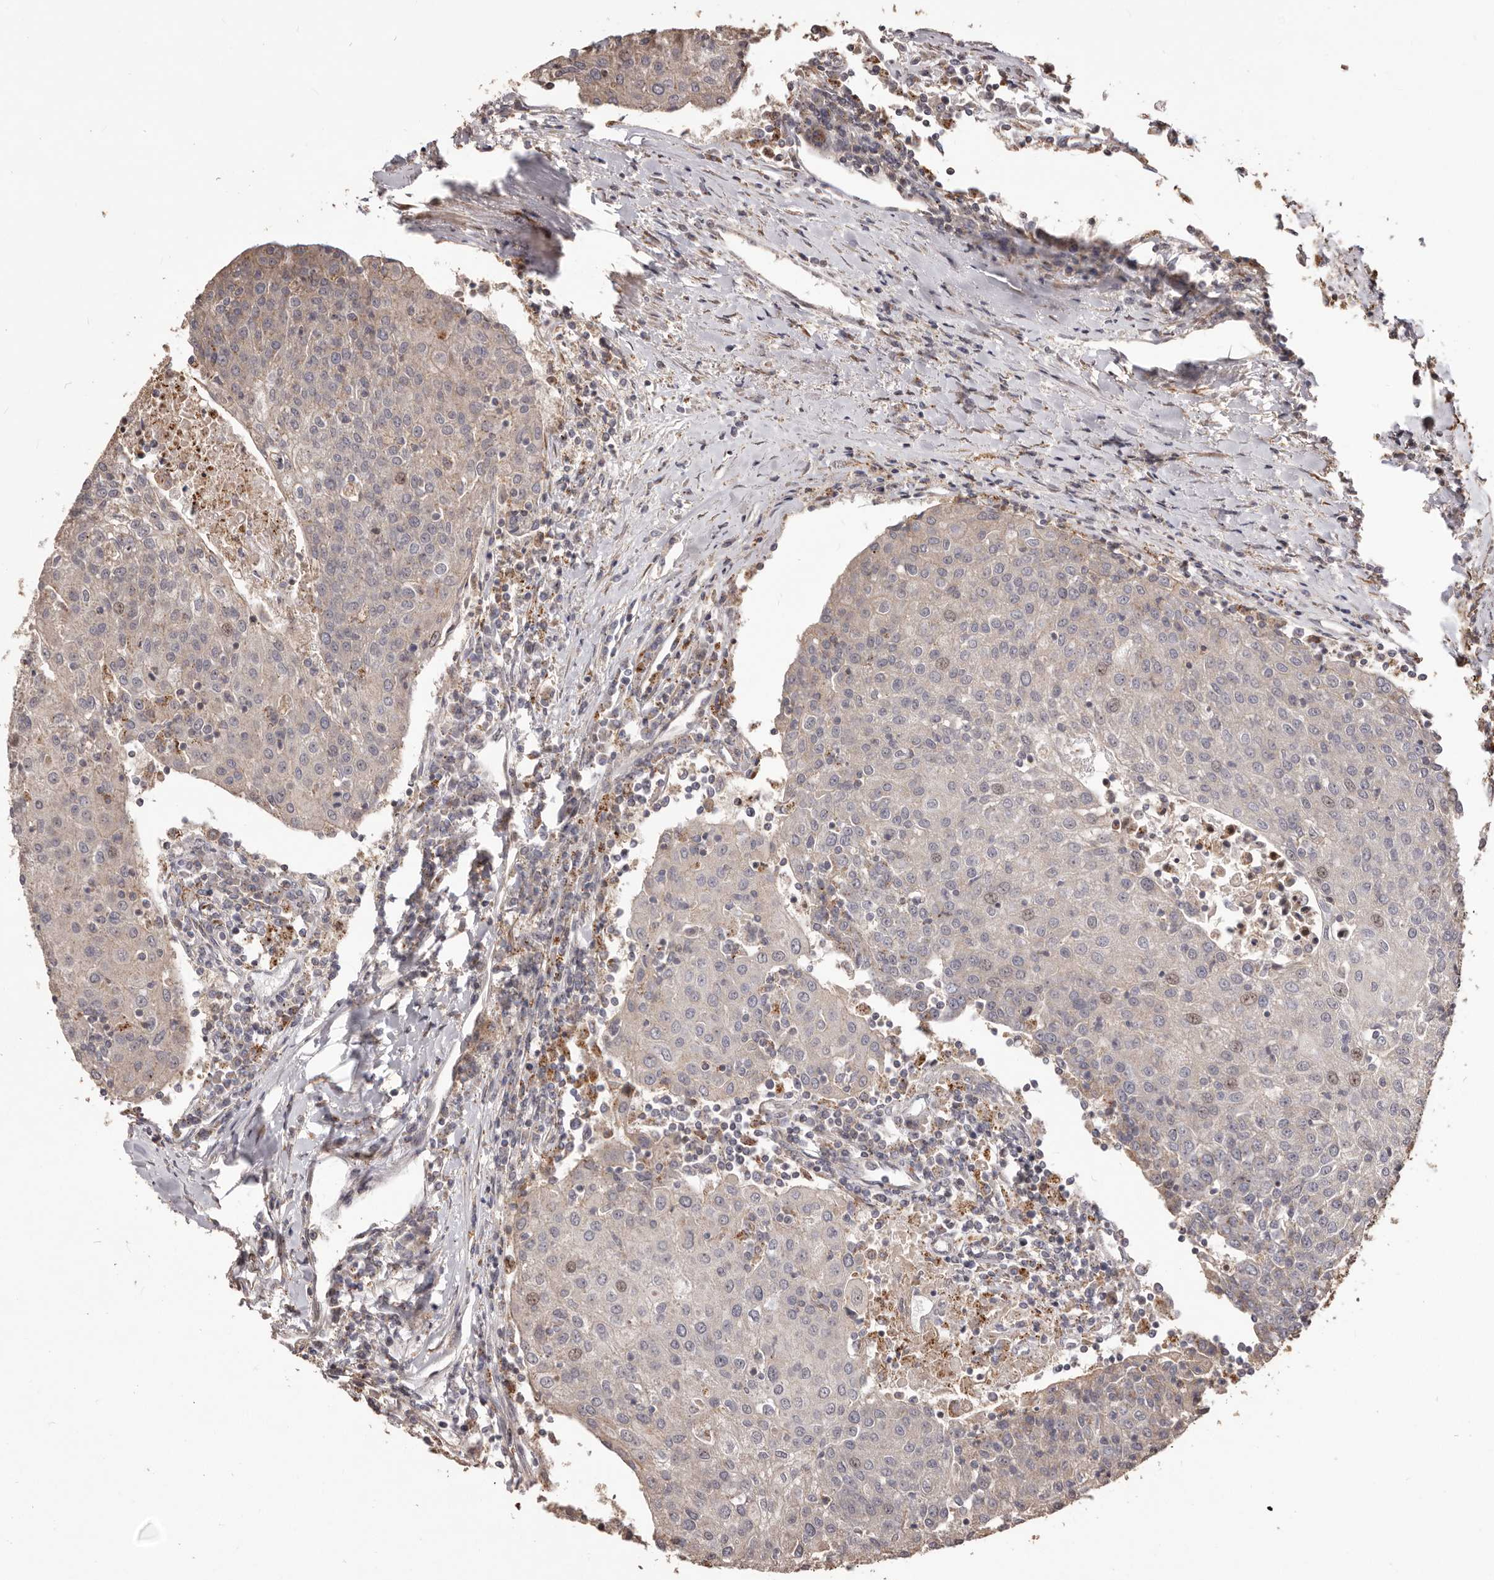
{"staining": {"intensity": "weak", "quantity": "<25%", "location": "cytoplasmic/membranous"}, "tissue": "urothelial cancer", "cell_type": "Tumor cells", "image_type": "cancer", "snomed": [{"axis": "morphology", "description": "Urothelial carcinoma, High grade"}, {"axis": "topography", "description": "Urinary bladder"}], "caption": "The photomicrograph shows no significant positivity in tumor cells of urothelial cancer. The staining was performed using DAB to visualize the protein expression in brown, while the nuclei were stained in blue with hematoxylin (Magnification: 20x).", "gene": "MTO1", "patient": {"sex": "female", "age": 85}}